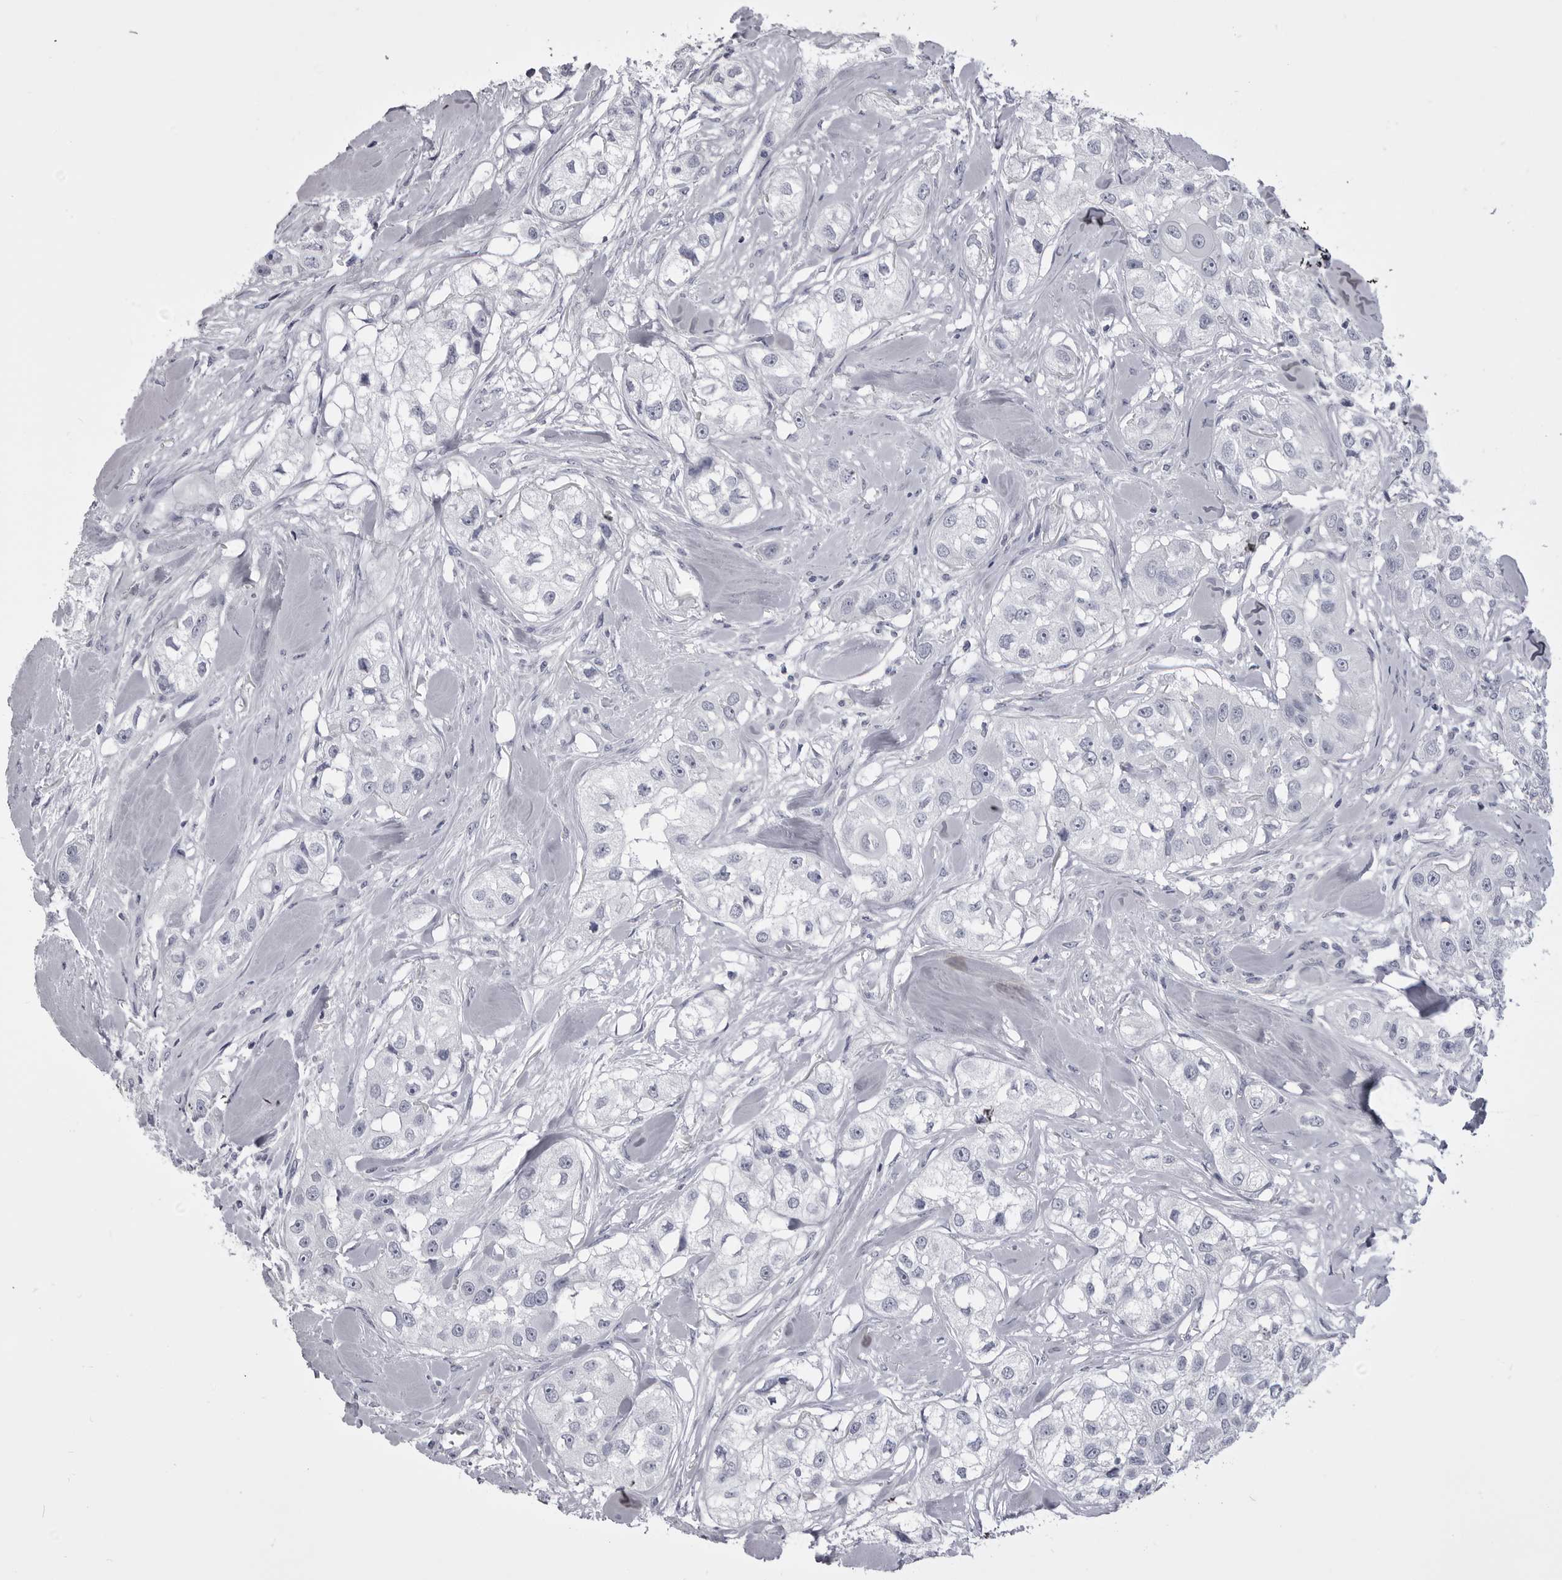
{"staining": {"intensity": "negative", "quantity": "none", "location": "none"}, "tissue": "head and neck cancer", "cell_type": "Tumor cells", "image_type": "cancer", "snomed": [{"axis": "morphology", "description": "Normal tissue, NOS"}, {"axis": "morphology", "description": "Squamous cell carcinoma, NOS"}, {"axis": "topography", "description": "Skeletal muscle"}, {"axis": "topography", "description": "Head-Neck"}], "caption": "Tumor cells show no significant protein expression in squamous cell carcinoma (head and neck).", "gene": "ANK2", "patient": {"sex": "male", "age": 51}}